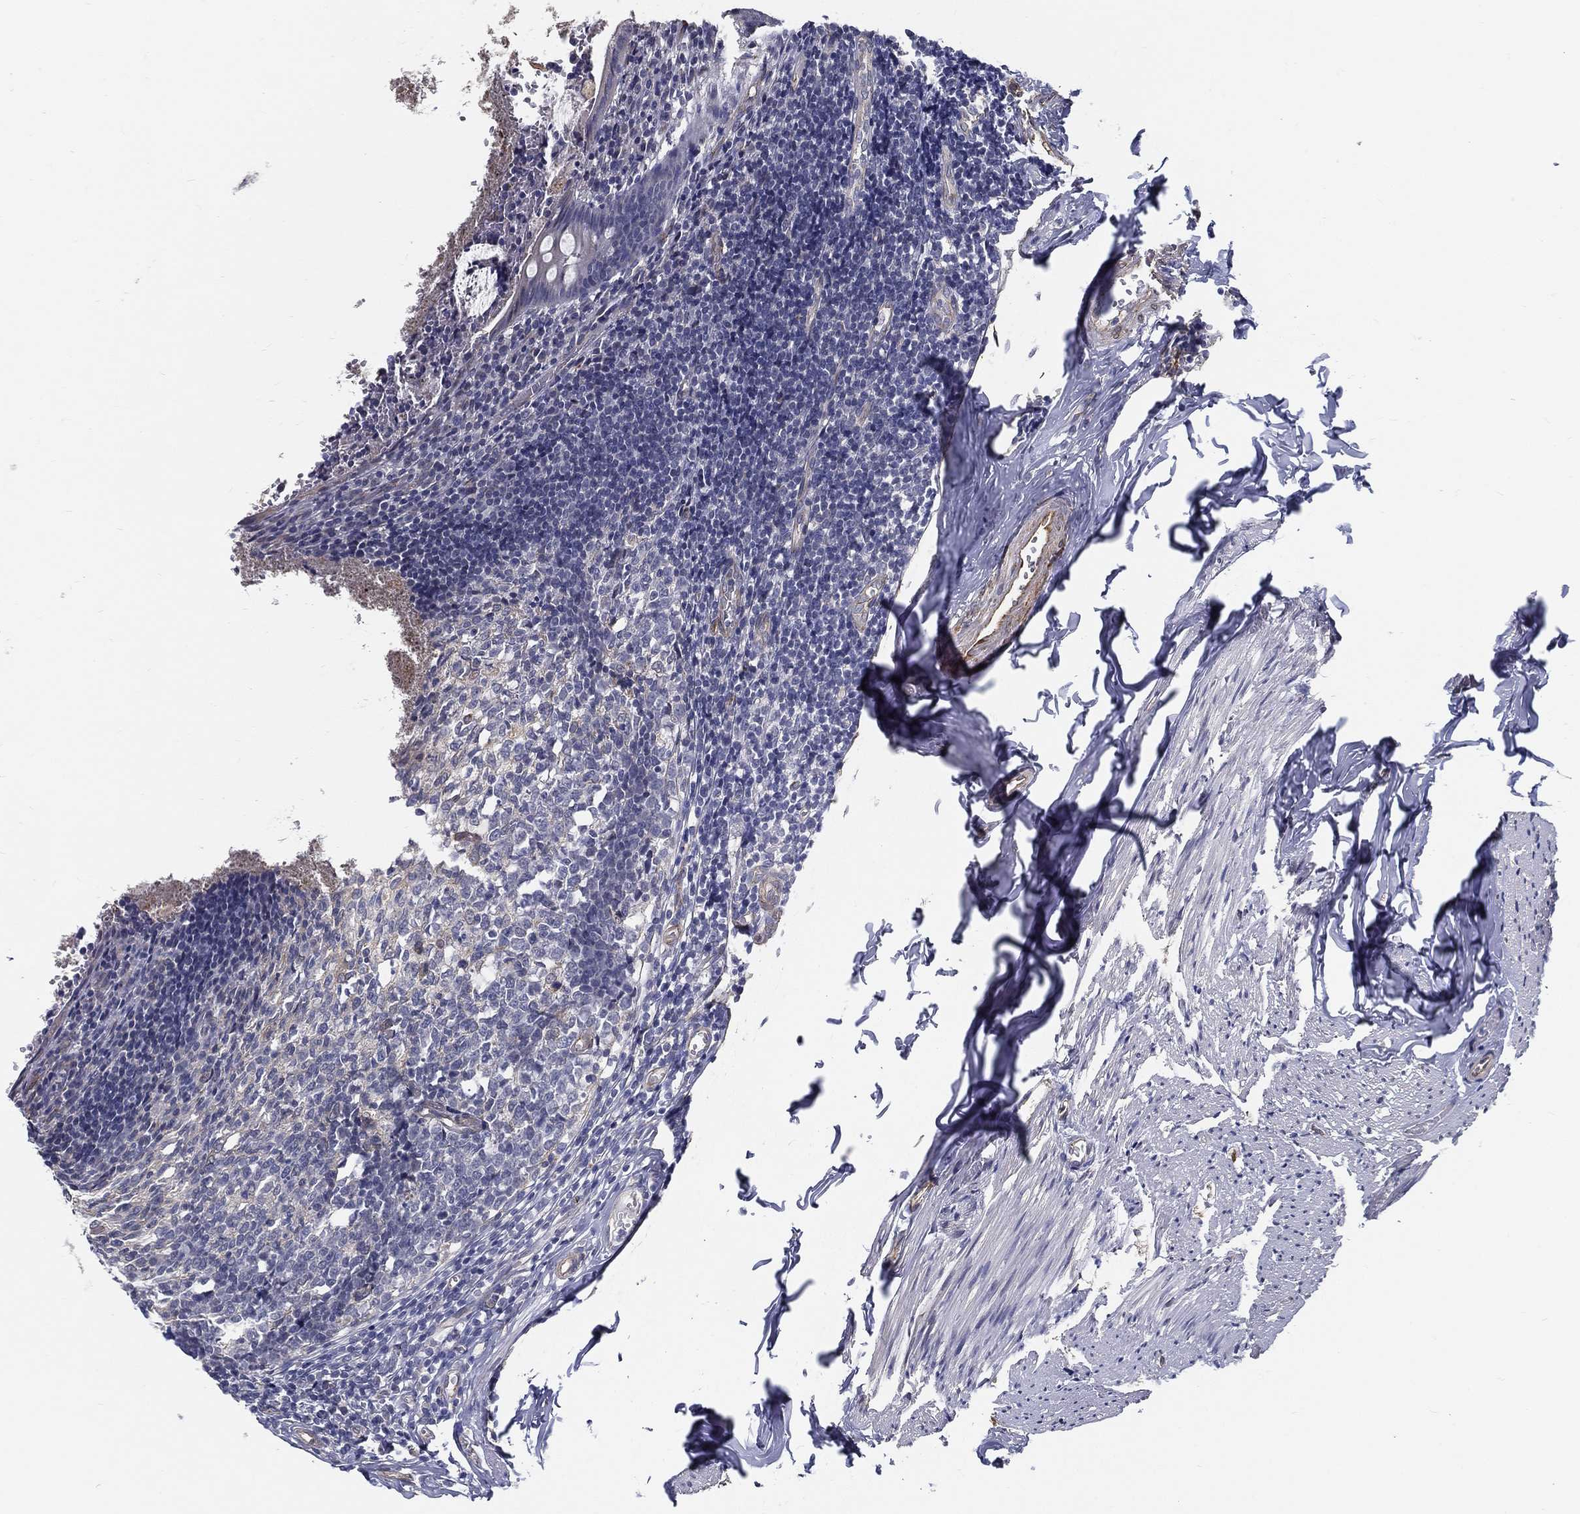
{"staining": {"intensity": "negative", "quantity": "none", "location": "none"}, "tissue": "appendix", "cell_type": "Glandular cells", "image_type": "normal", "snomed": [{"axis": "morphology", "description": "Normal tissue, NOS"}, {"axis": "topography", "description": "Appendix"}], "caption": "Glandular cells are negative for protein expression in unremarkable human appendix. (DAB (3,3'-diaminobenzidine) immunohistochemistry, high magnification).", "gene": "LRRC56", "patient": {"sex": "female", "age": 23}}